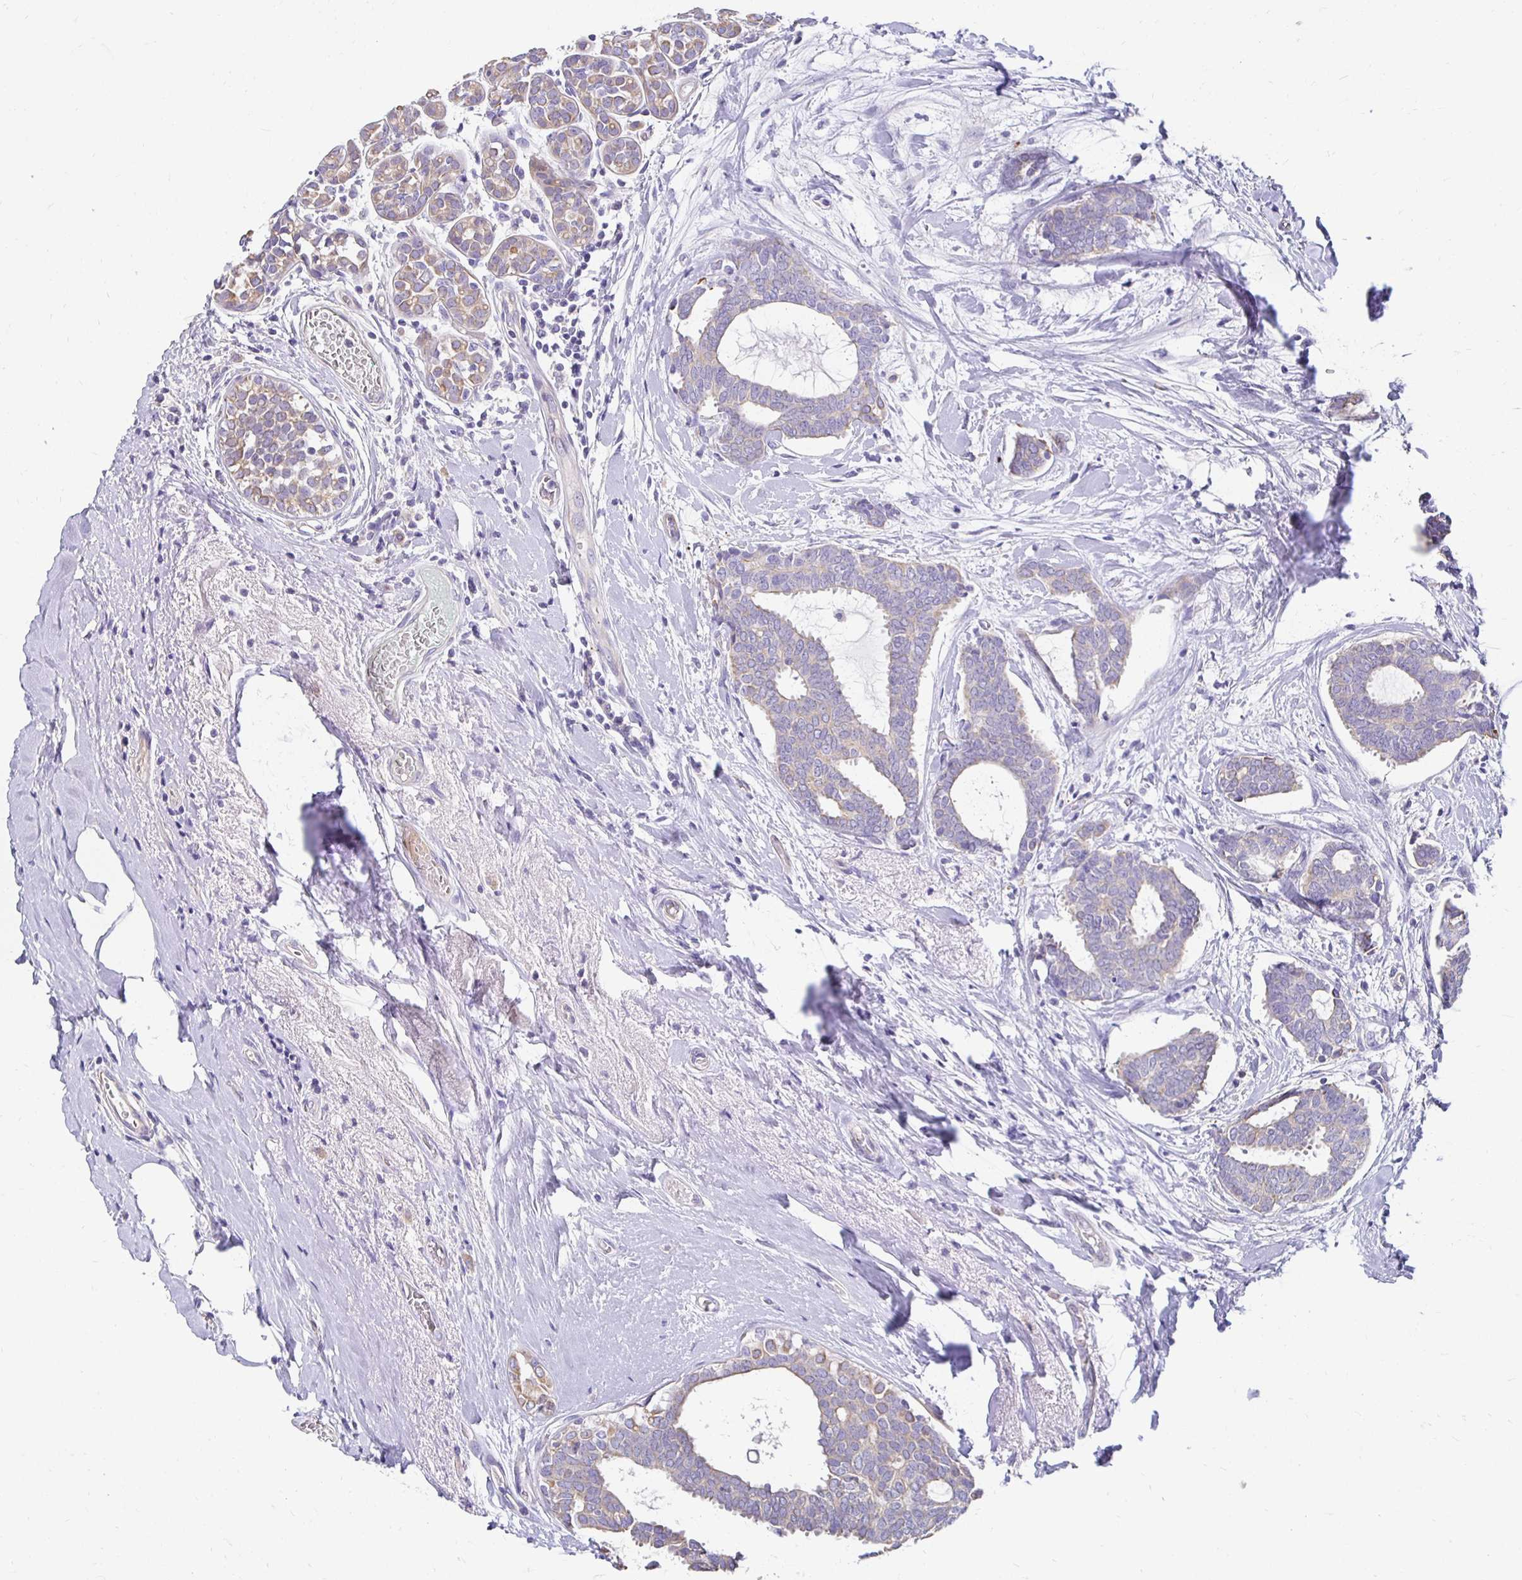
{"staining": {"intensity": "weak", "quantity": "<25%", "location": "cytoplasmic/membranous"}, "tissue": "breast cancer", "cell_type": "Tumor cells", "image_type": "cancer", "snomed": [{"axis": "morphology", "description": "Intraductal carcinoma, in situ"}, {"axis": "morphology", "description": "Duct carcinoma"}, {"axis": "morphology", "description": "Lobular carcinoma, in situ"}, {"axis": "topography", "description": "Breast"}], "caption": "IHC of lobular carcinoma in situ (breast) shows no expression in tumor cells.", "gene": "AKAP6", "patient": {"sex": "female", "age": 44}}